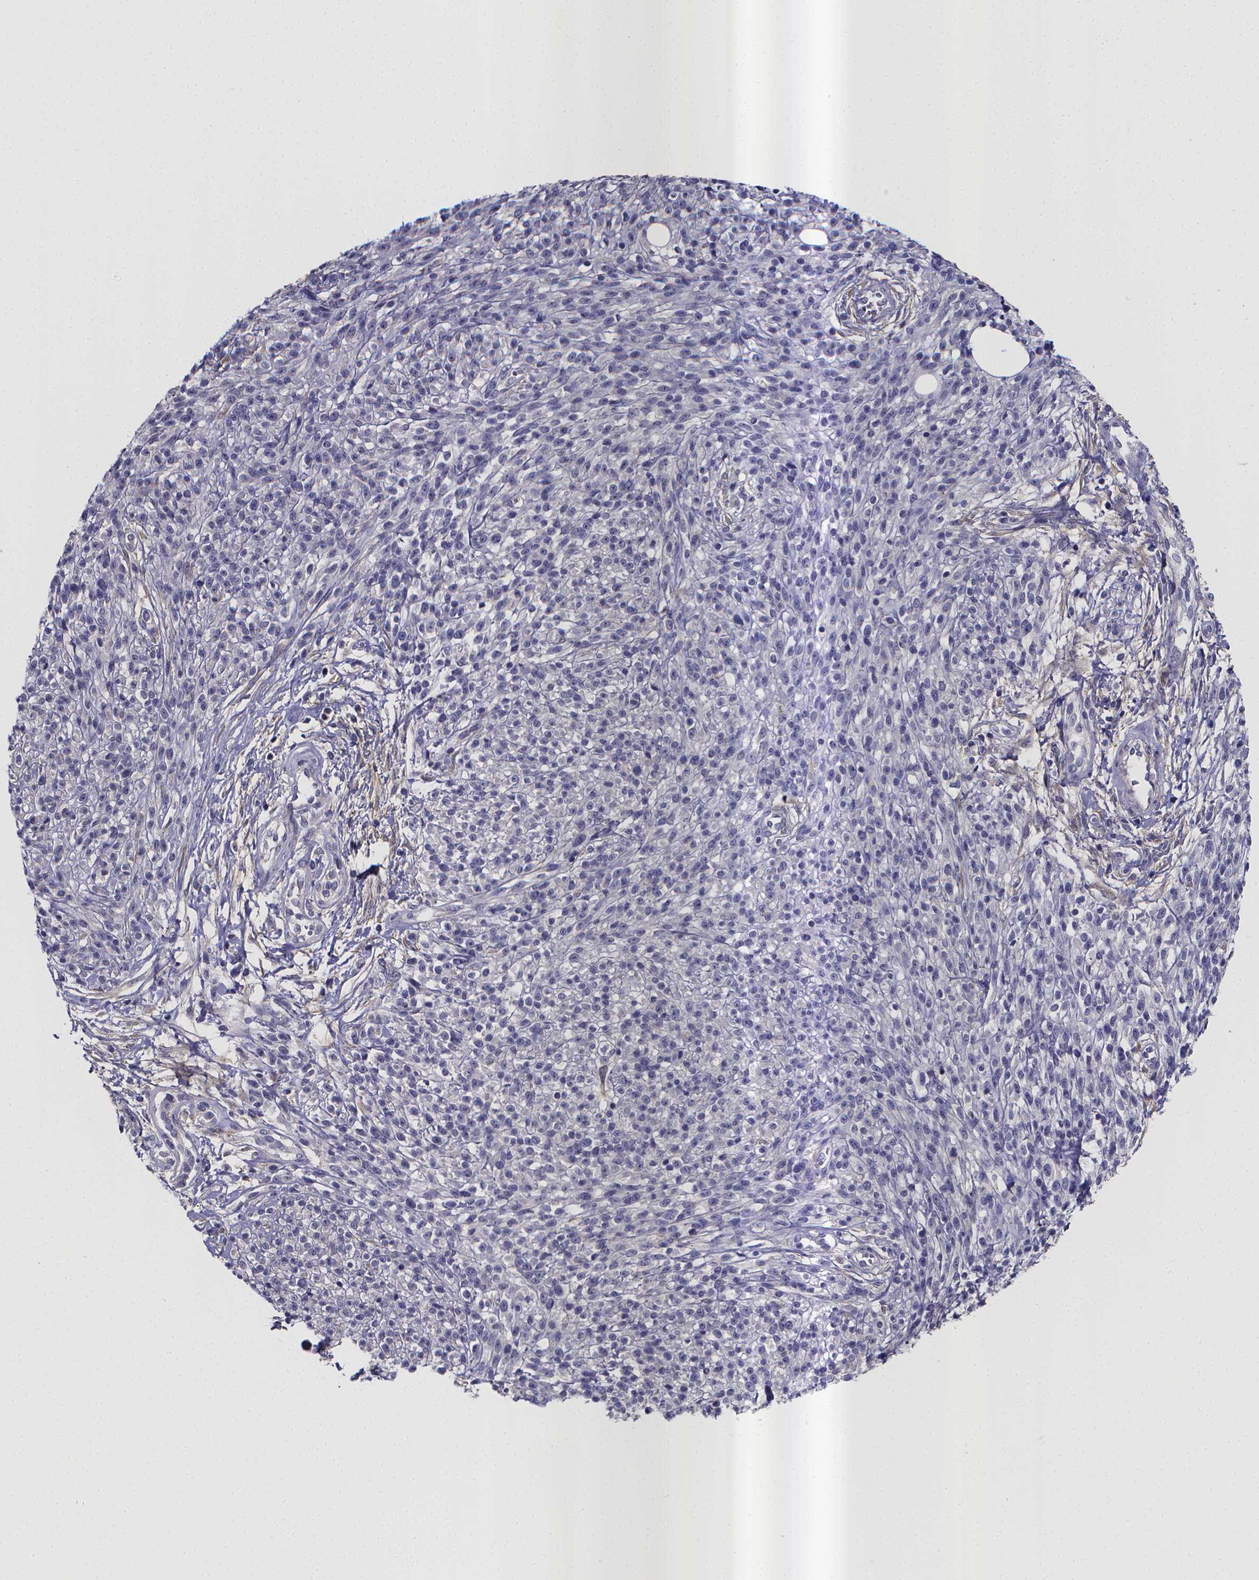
{"staining": {"intensity": "negative", "quantity": "none", "location": "none"}, "tissue": "melanoma", "cell_type": "Tumor cells", "image_type": "cancer", "snomed": [{"axis": "morphology", "description": "Malignant melanoma, NOS"}, {"axis": "topography", "description": "Skin"}, {"axis": "topography", "description": "Skin of trunk"}], "caption": "Human malignant melanoma stained for a protein using IHC demonstrates no expression in tumor cells.", "gene": "RERG", "patient": {"sex": "male", "age": 74}}